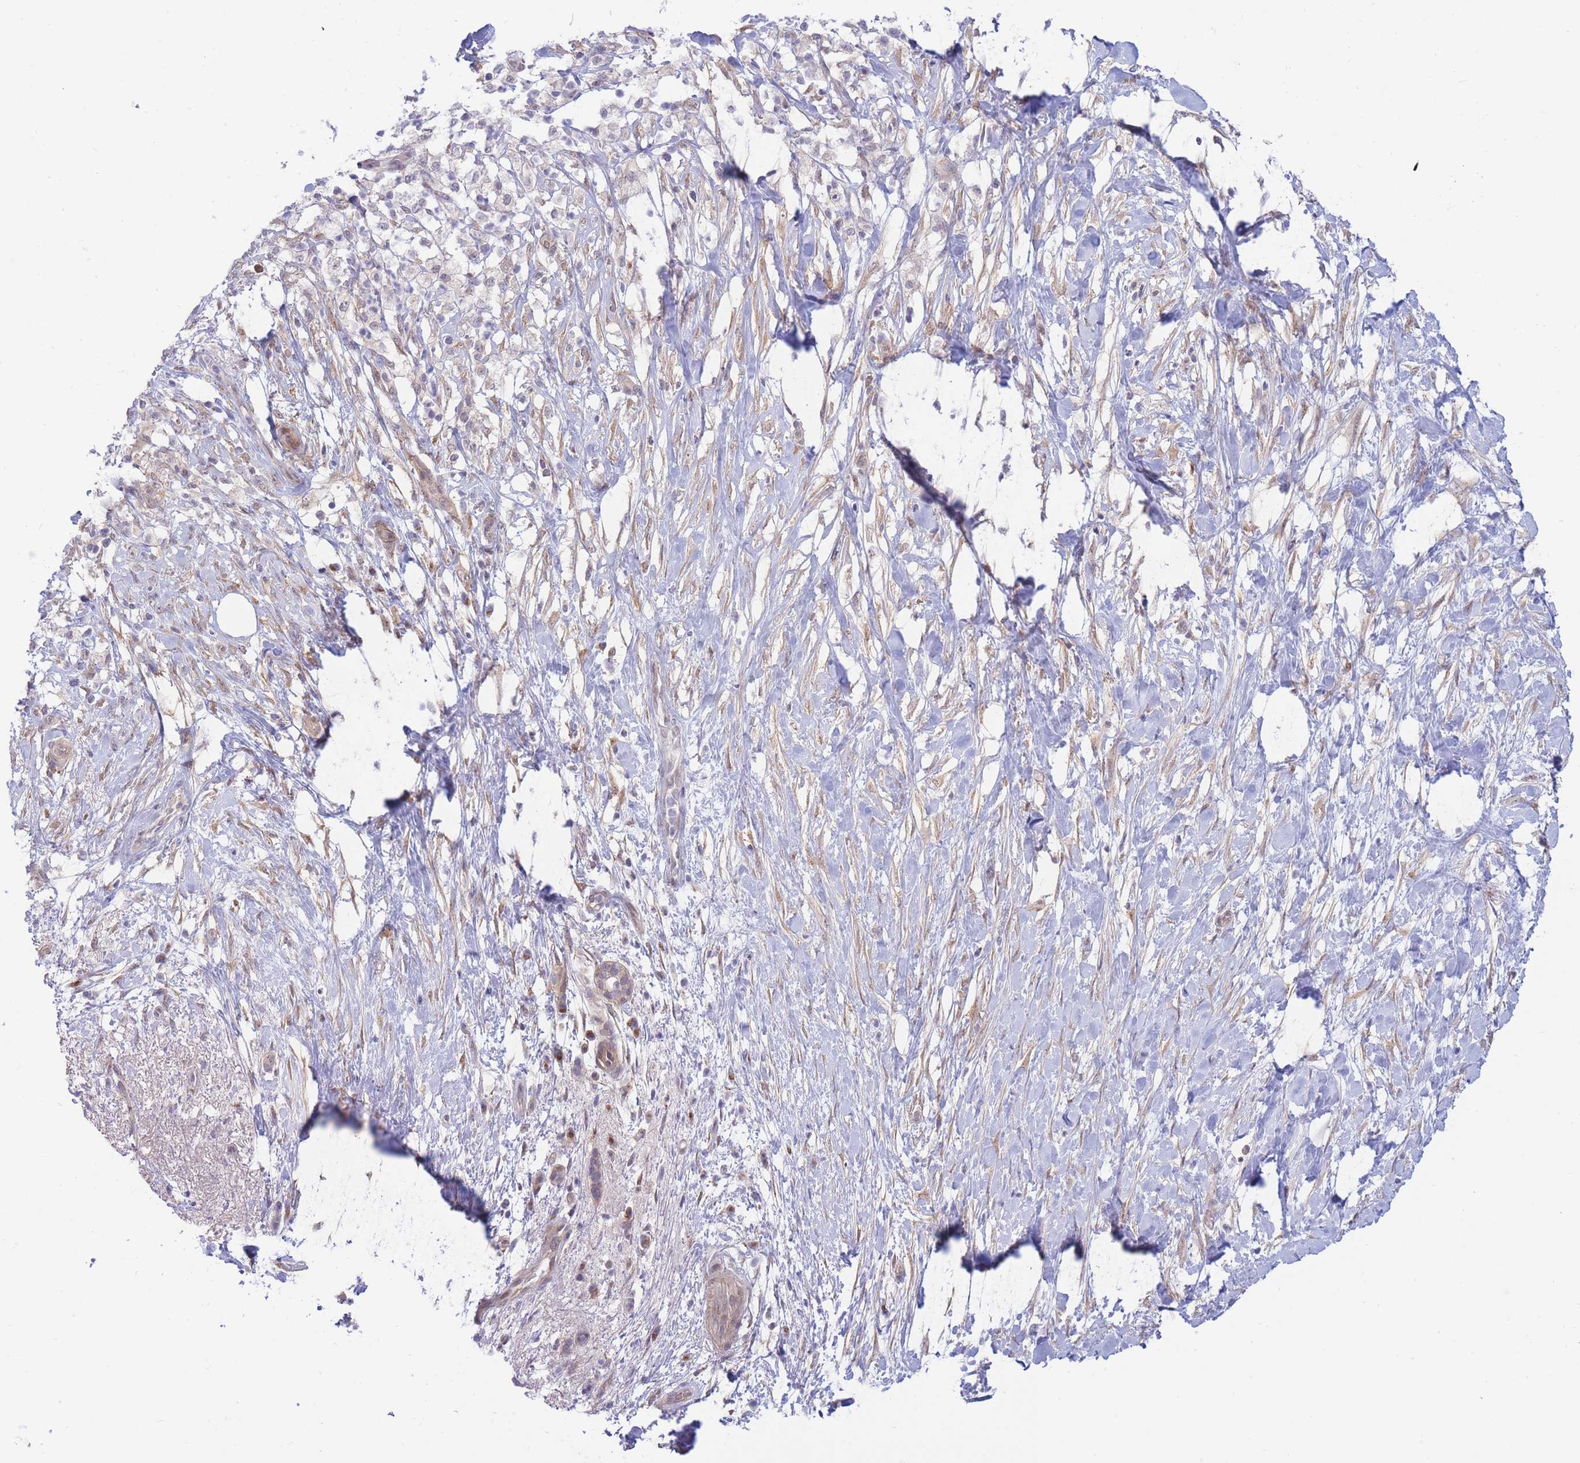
{"staining": {"intensity": "weak", "quantity": "<25%", "location": "cytoplasmic/membranous"}, "tissue": "pancreatic cancer", "cell_type": "Tumor cells", "image_type": "cancer", "snomed": [{"axis": "morphology", "description": "Adenocarcinoma, NOS"}, {"axis": "topography", "description": "Pancreas"}], "caption": "There is no significant staining in tumor cells of pancreatic adenocarcinoma.", "gene": "APOL4", "patient": {"sex": "female", "age": 72}}